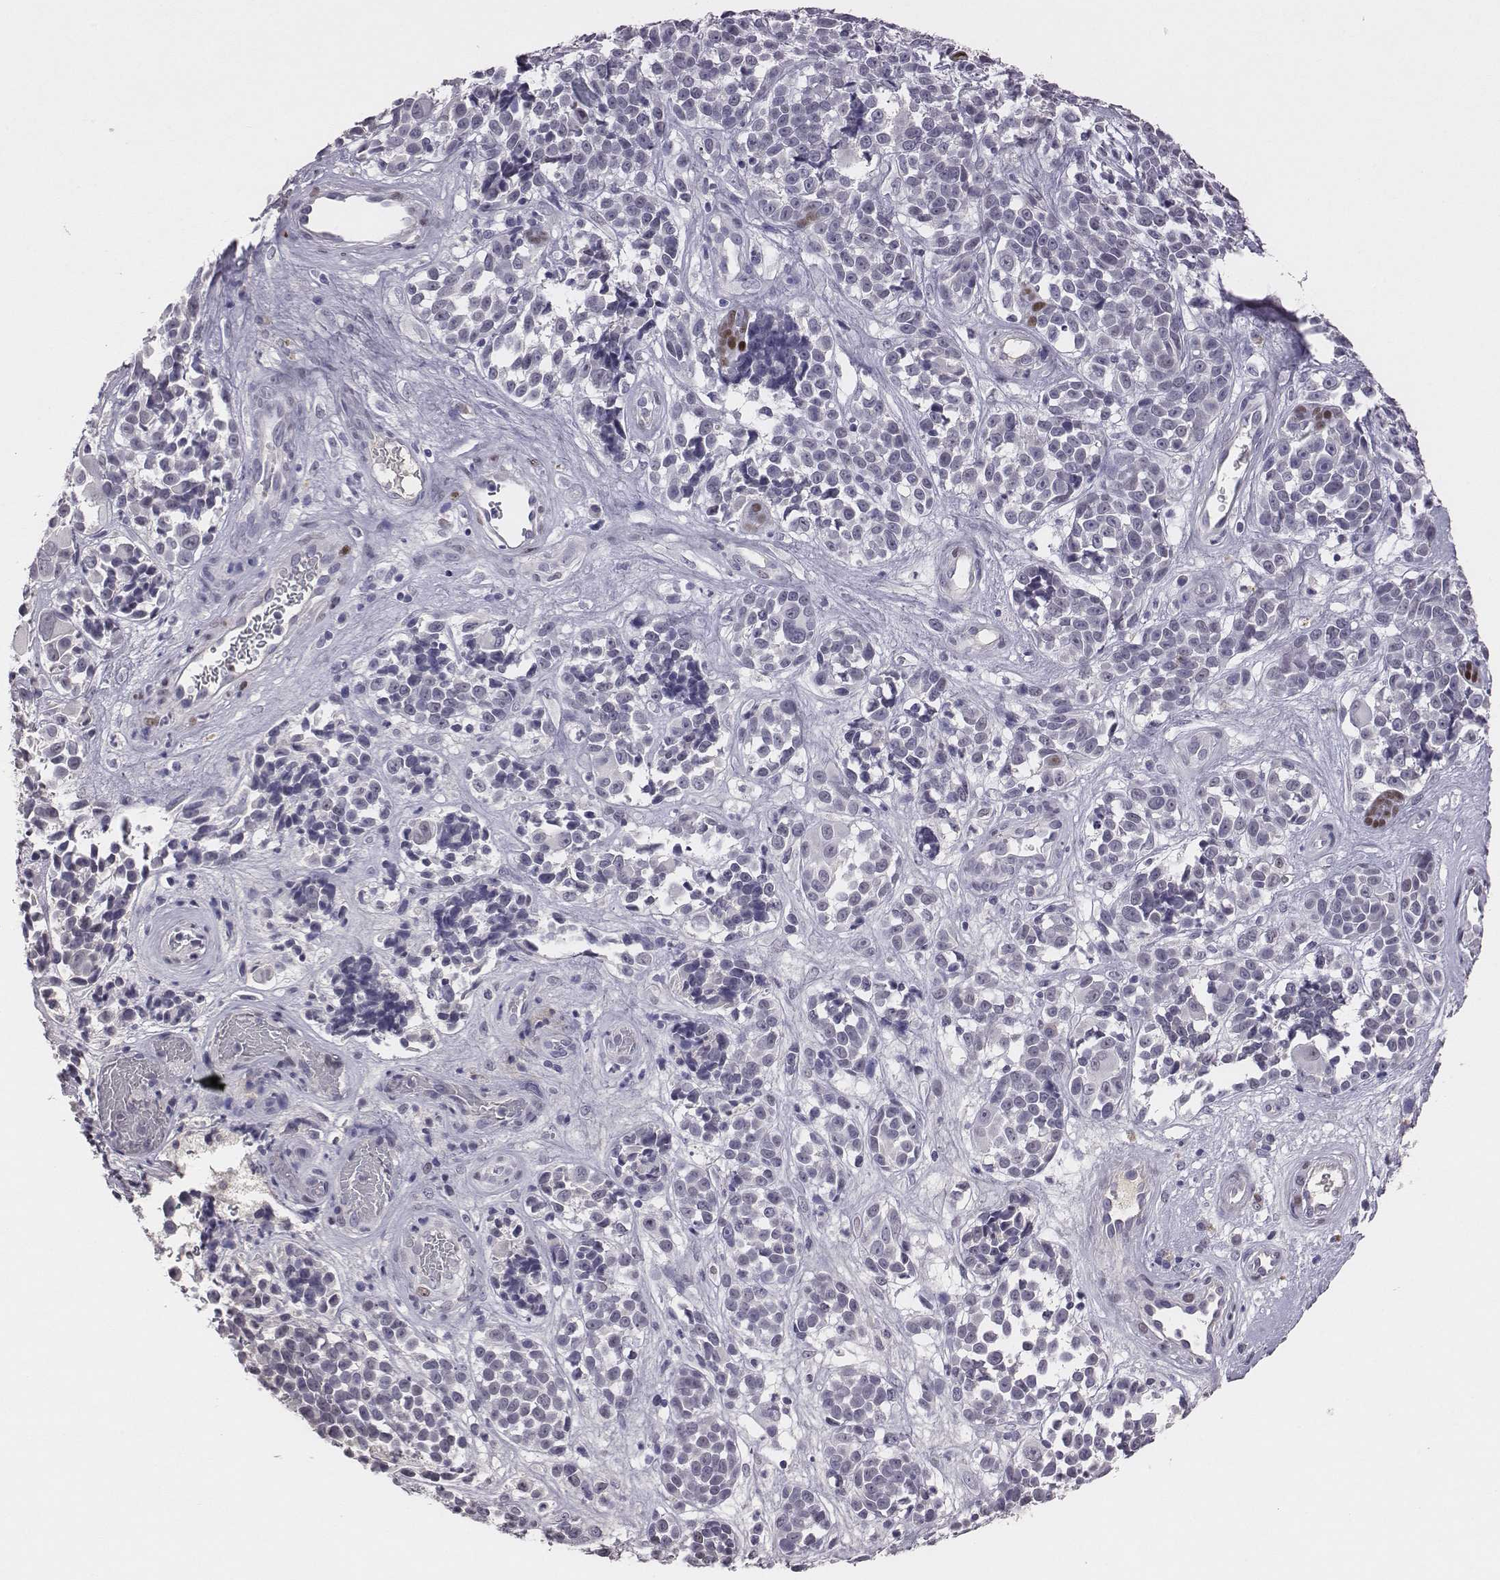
{"staining": {"intensity": "negative", "quantity": "none", "location": "none"}, "tissue": "melanoma", "cell_type": "Tumor cells", "image_type": "cancer", "snomed": [{"axis": "morphology", "description": "Malignant melanoma, NOS"}, {"axis": "topography", "description": "Skin"}], "caption": "Histopathology image shows no significant protein staining in tumor cells of malignant melanoma.", "gene": "EN1", "patient": {"sex": "female", "age": 88}}